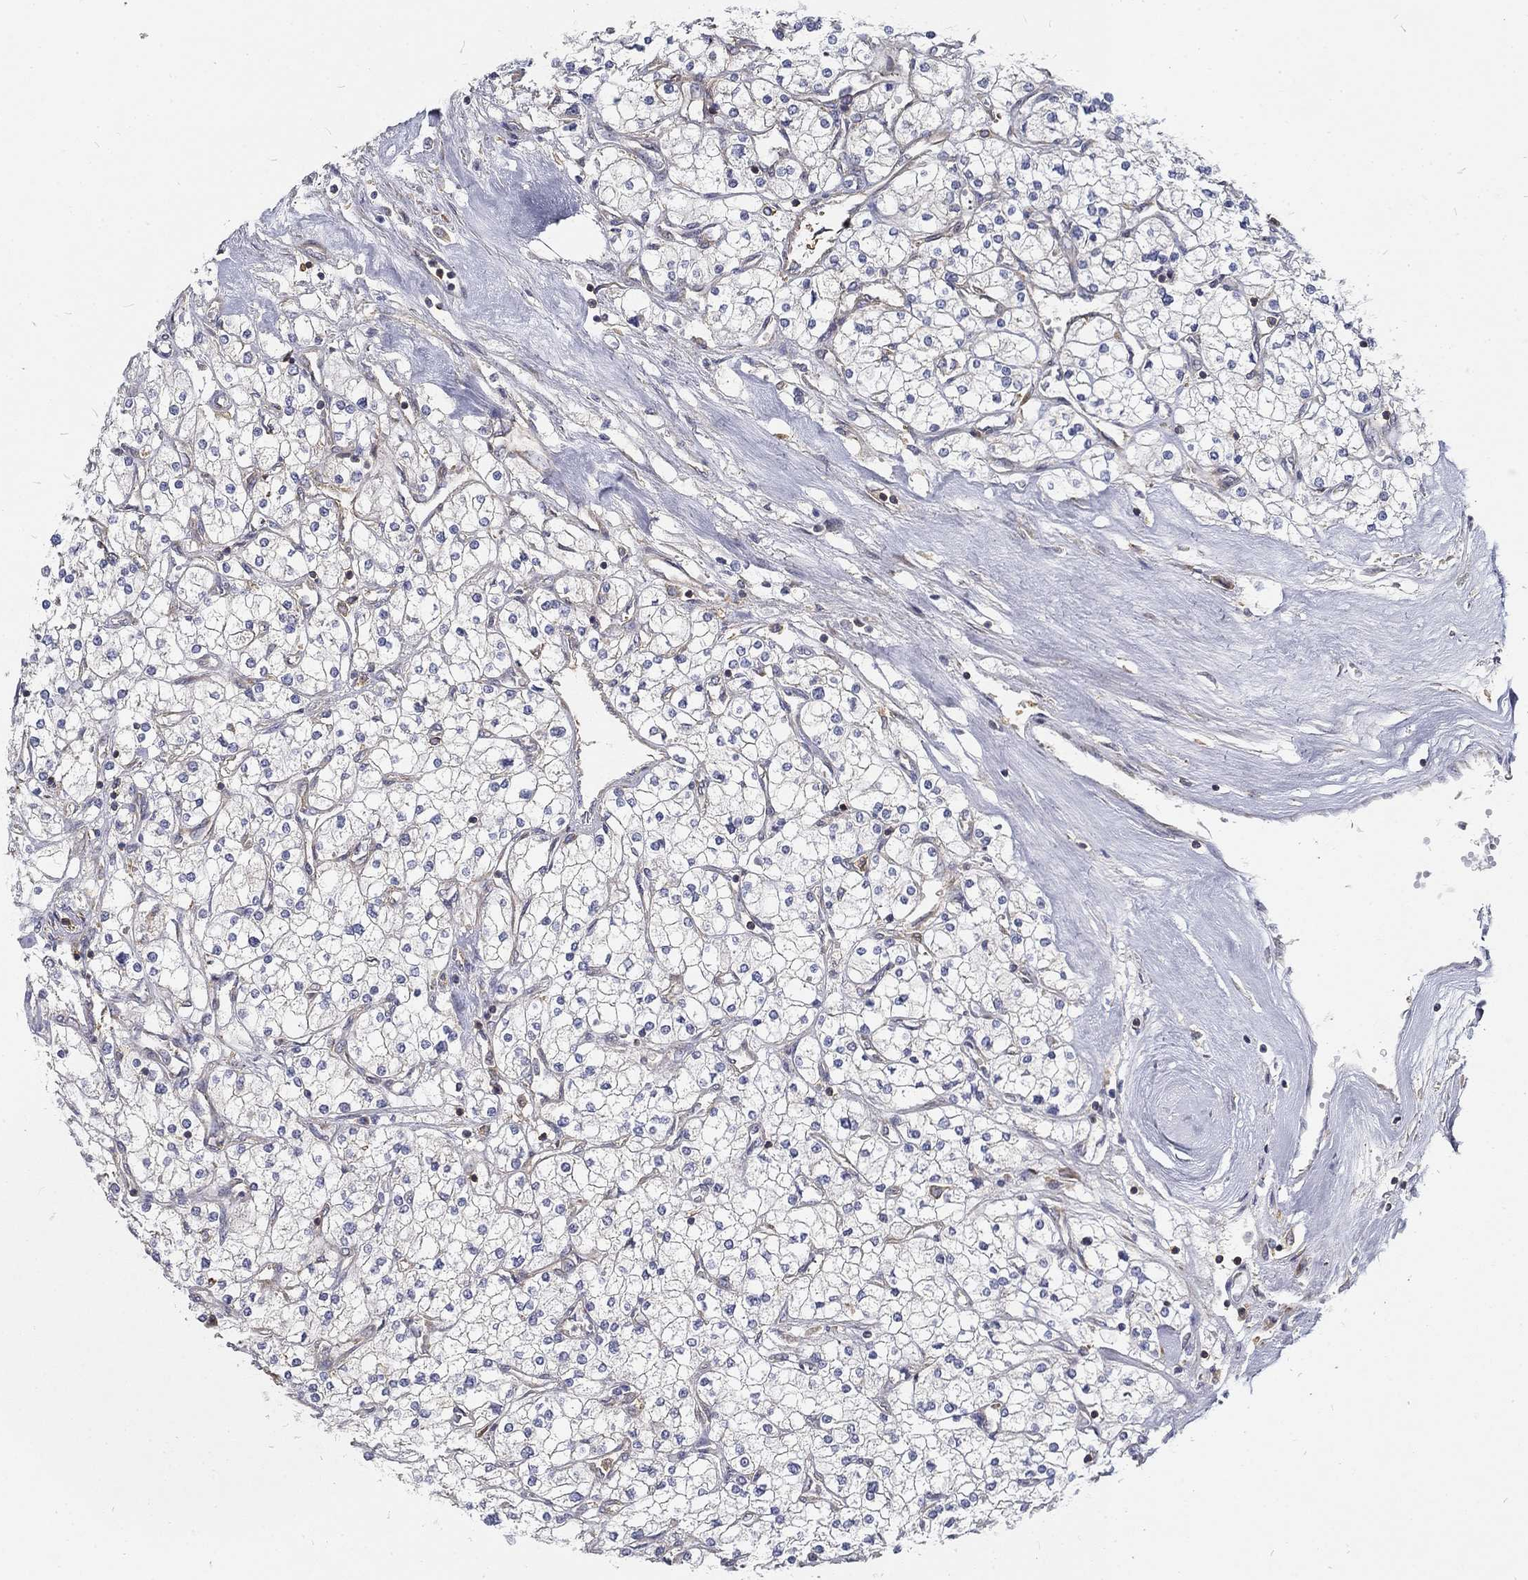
{"staining": {"intensity": "negative", "quantity": "none", "location": "none"}, "tissue": "renal cancer", "cell_type": "Tumor cells", "image_type": "cancer", "snomed": [{"axis": "morphology", "description": "Adenocarcinoma, NOS"}, {"axis": "topography", "description": "Kidney"}], "caption": "This is an IHC image of renal cancer. There is no staining in tumor cells.", "gene": "MTMR11", "patient": {"sex": "male", "age": 80}}